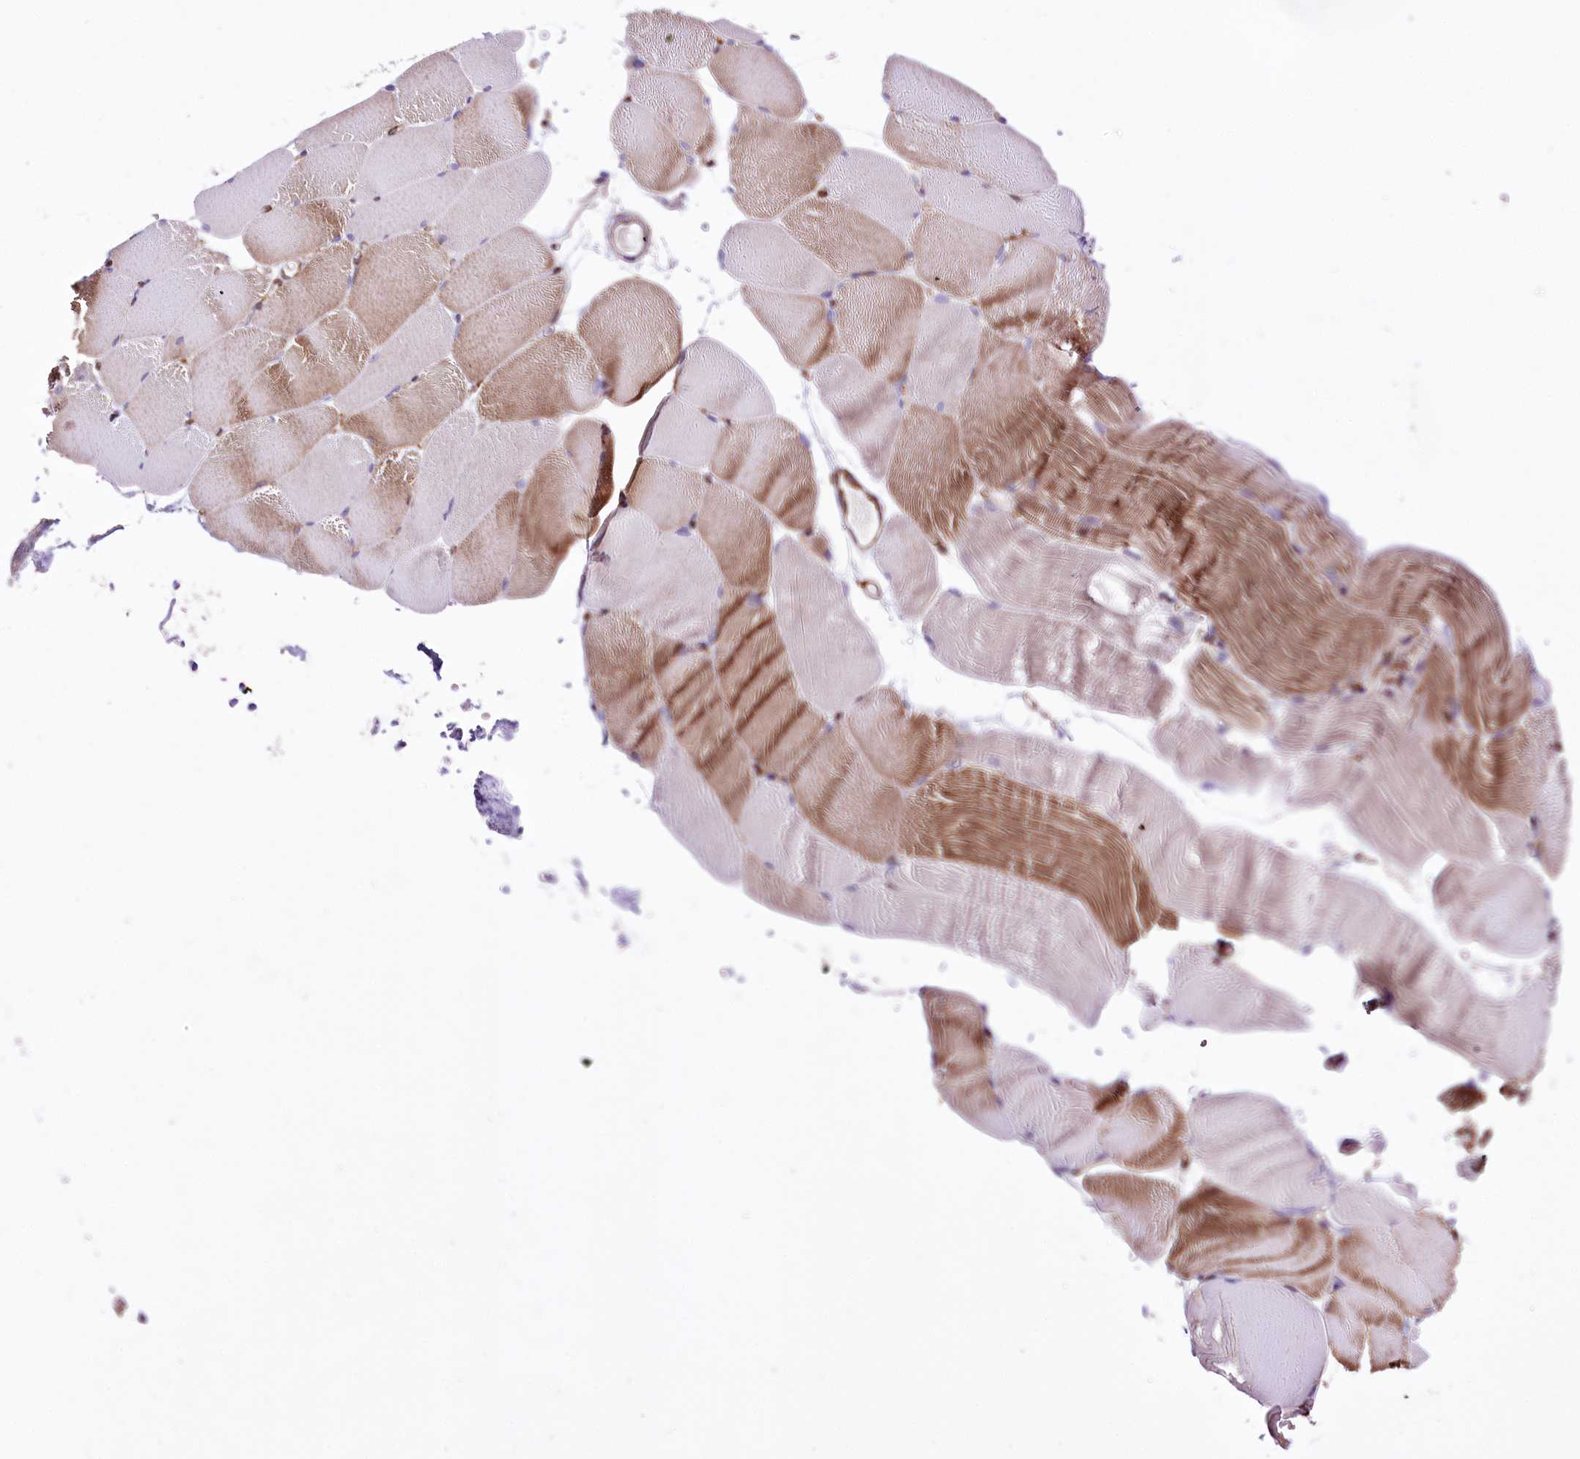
{"staining": {"intensity": "moderate", "quantity": "25%-75%", "location": "cytoplasmic/membranous"}, "tissue": "skeletal muscle", "cell_type": "Myocytes", "image_type": "normal", "snomed": [{"axis": "morphology", "description": "Normal tissue, NOS"}, {"axis": "topography", "description": "Skeletal muscle"}, {"axis": "topography", "description": "Parathyroid gland"}], "caption": "Immunohistochemical staining of normal skeletal muscle demonstrates 25%-75% levels of moderate cytoplasmic/membranous protein expression in about 25%-75% of myocytes. (DAB IHC with brightfield microscopy, high magnification).", "gene": "WWC1", "patient": {"sex": "female", "age": 37}}